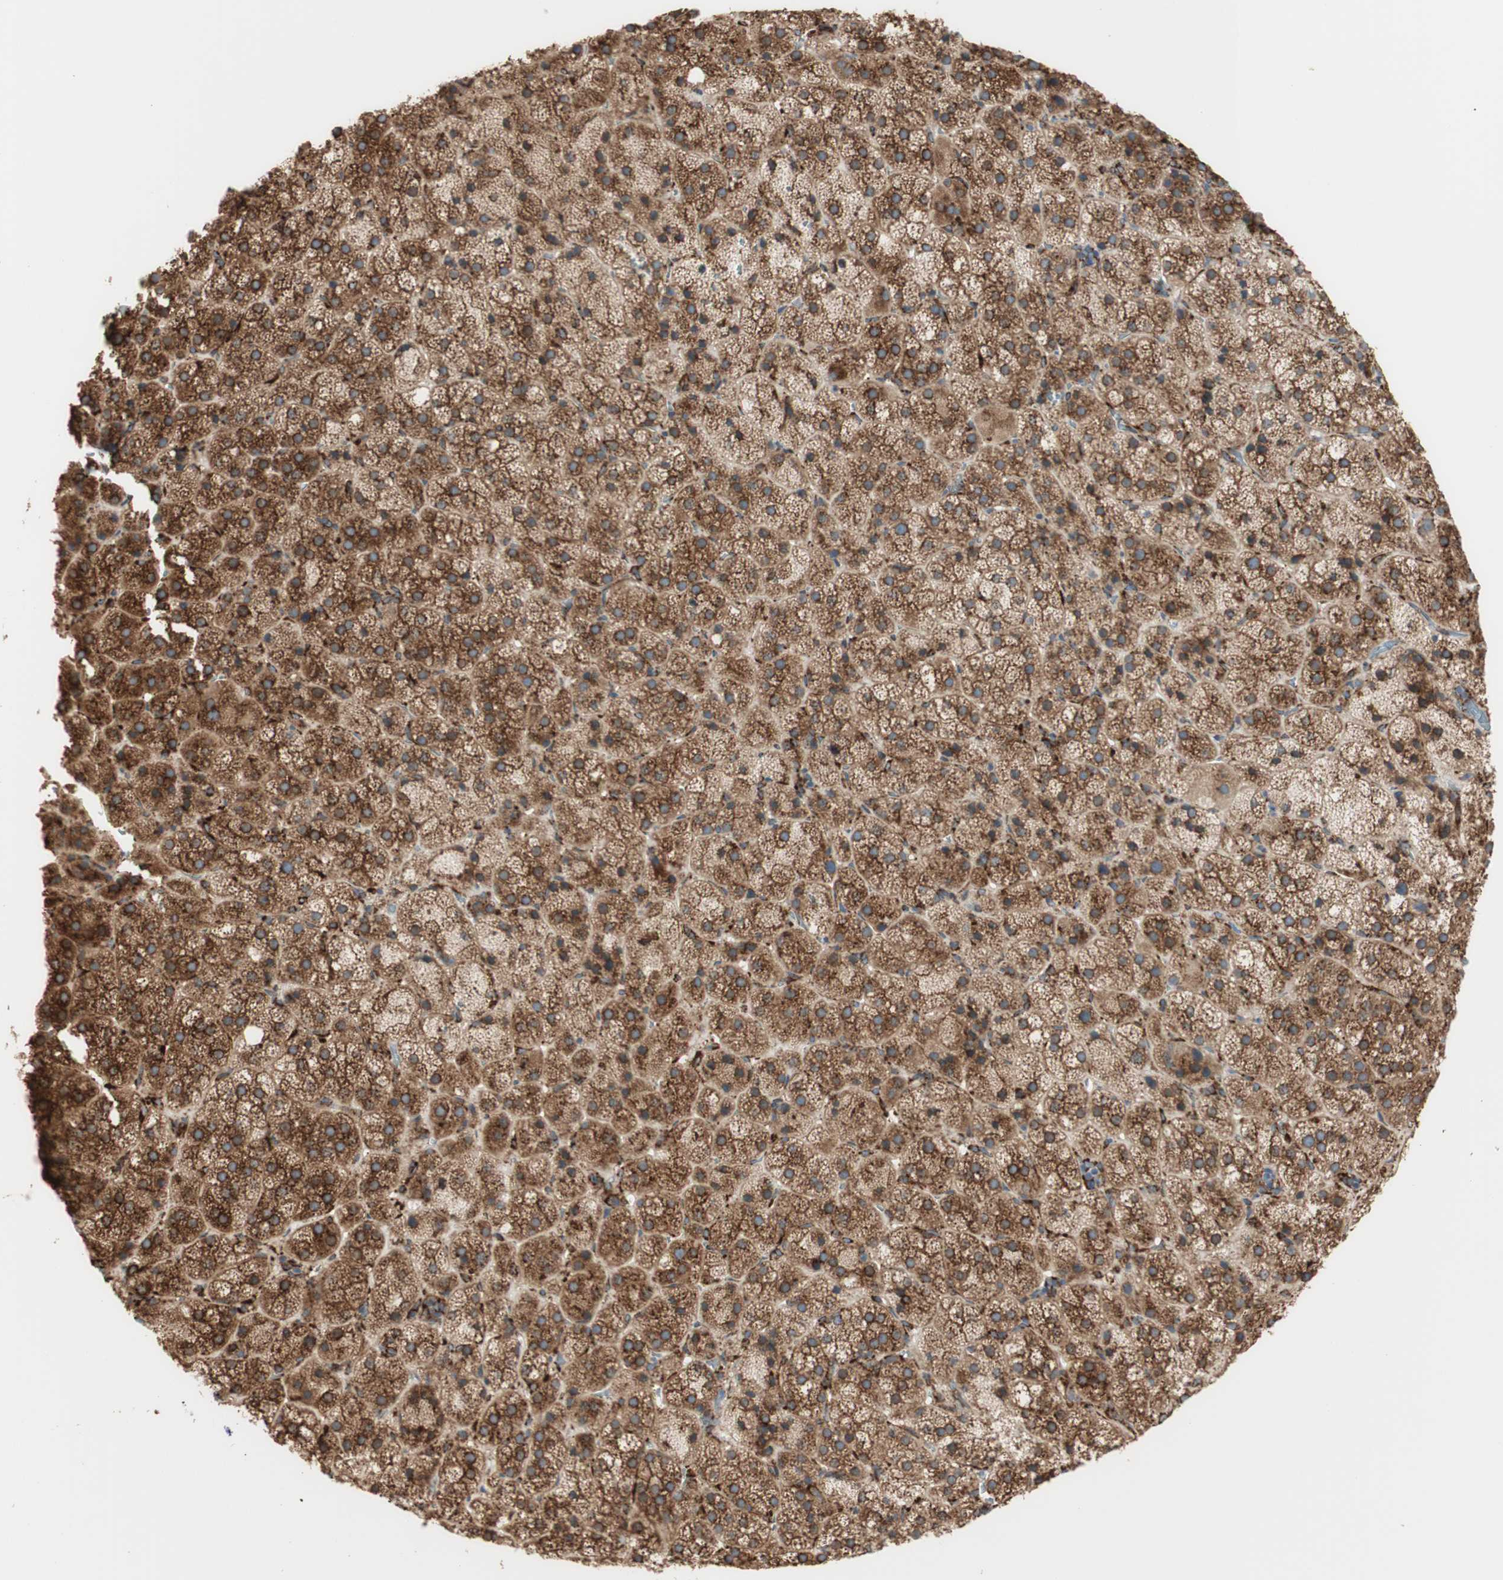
{"staining": {"intensity": "moderate", "quantity": ">75%", "location": "cytoplasmic/membranous"}, "tissue": "adrenal gland", "cell_type": "Glandular cells", "image_type": "normal", "snomed": [{"axis": "morphology", "description": "Normal tissue, NOS"}, {"axis": "topography", "description": "Adrenal gland"}], "caption": "Immunohistochemical staining of benign human adrenal gland reveals moderate cytoplasmic/membranous protein staining in about >75% of glandular cells. (IHC, brightfield microscopy, high magnification).", "gene": "RRBP1", "patient": {"sex": "female", "age": 57}}